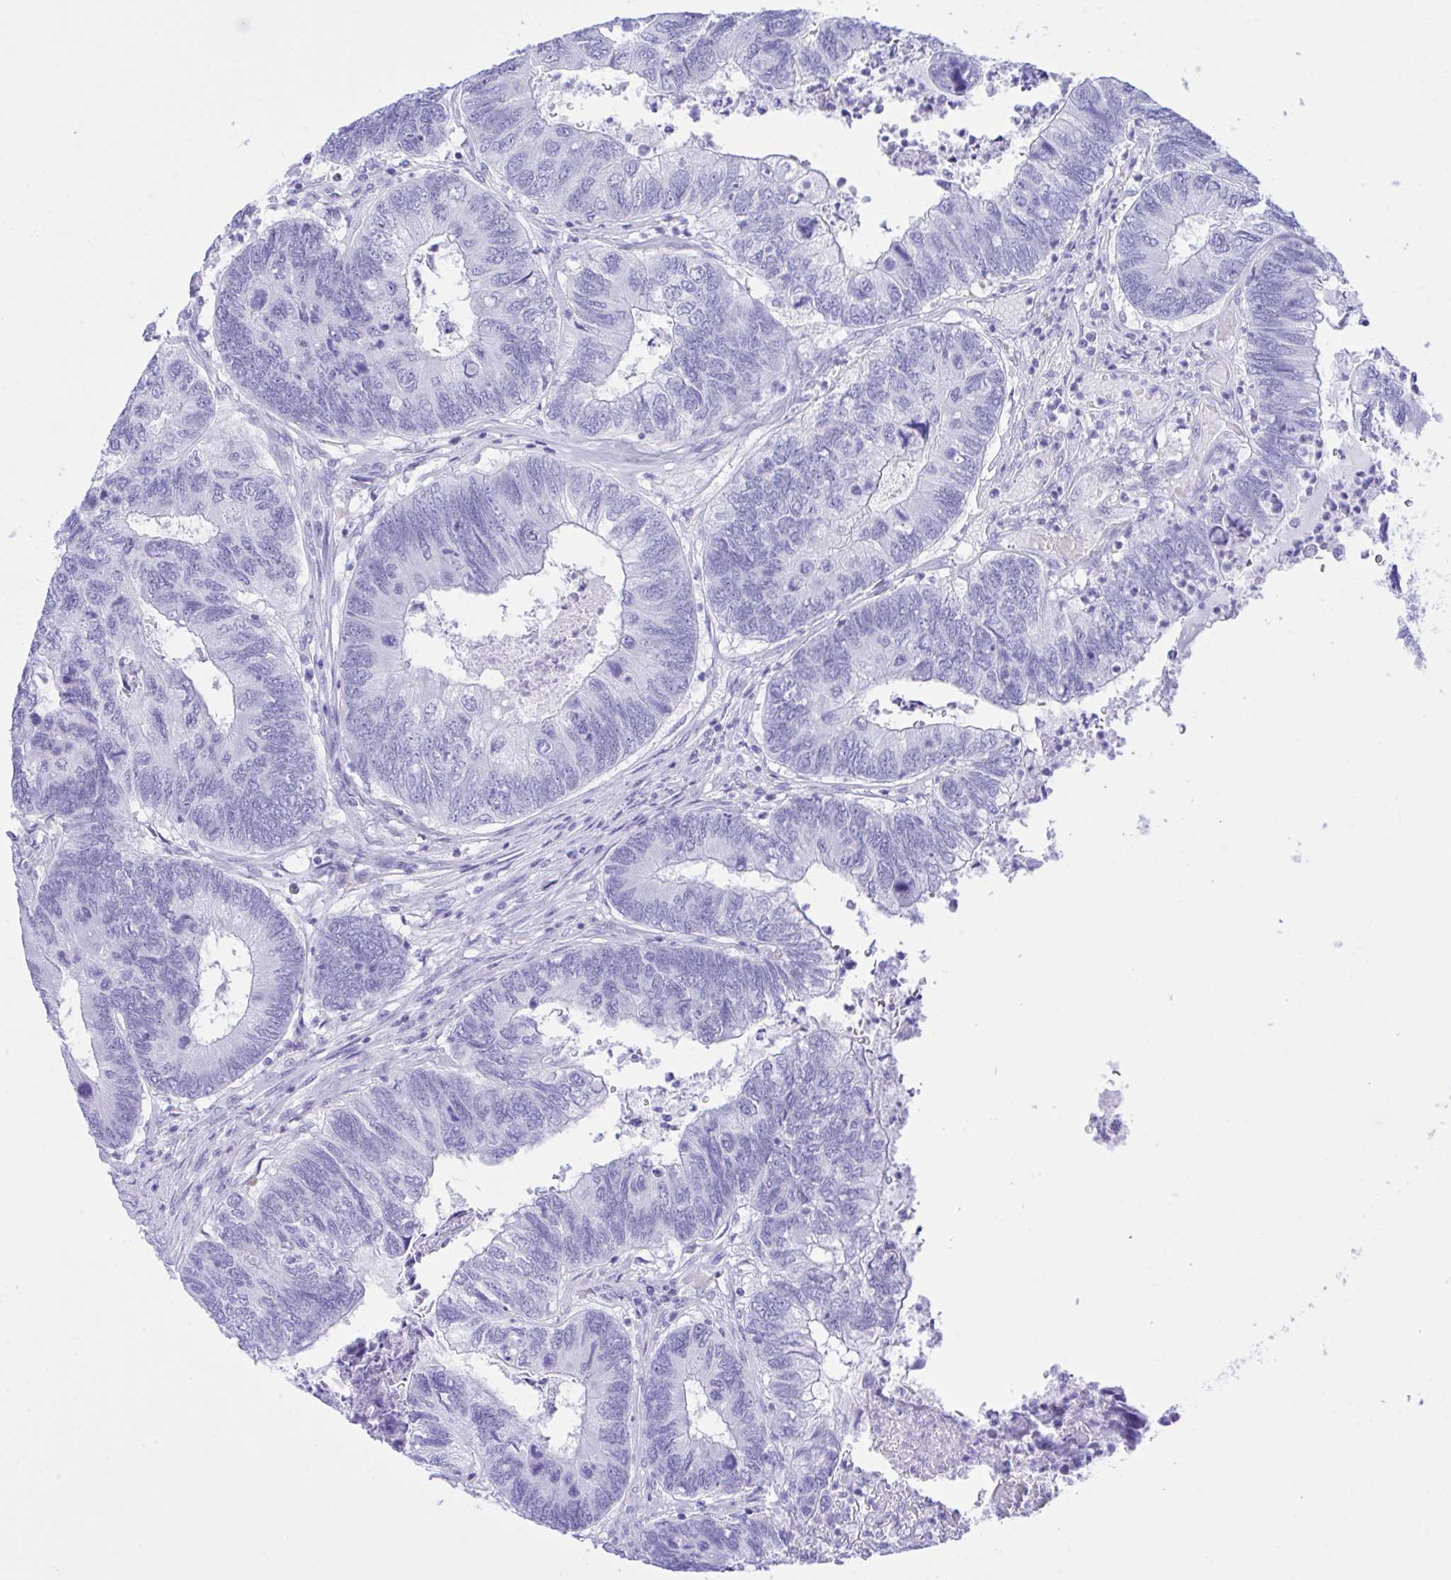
{"staining": {"intensity": "negative", "quantity": "none", "location": "none"}, "tissue": "colorectal cancer", "cell_type": "Tumor cells", "image_type": "cancer", "snomed": [{"axis": "morphology", "description": "Adenocarcinoma, NOS"}, {"axis": "topography", "description": "Colon"}], "caption": "A high-resolution photomicrograph shows immunohistochemistry (IHC) staining of colorectal cancer (adenocarcinoma), which shows no significant positivity in tumor cells. (Stains: DAB (3,3'-diaminobenzidine) immunohistochemistry (IHC) with hematoxylin counter stain, Microscopy: brightfield microscopy at high magnification).", "gene": "SELENOV", "patient": {"sex": "female", "age": 67}}